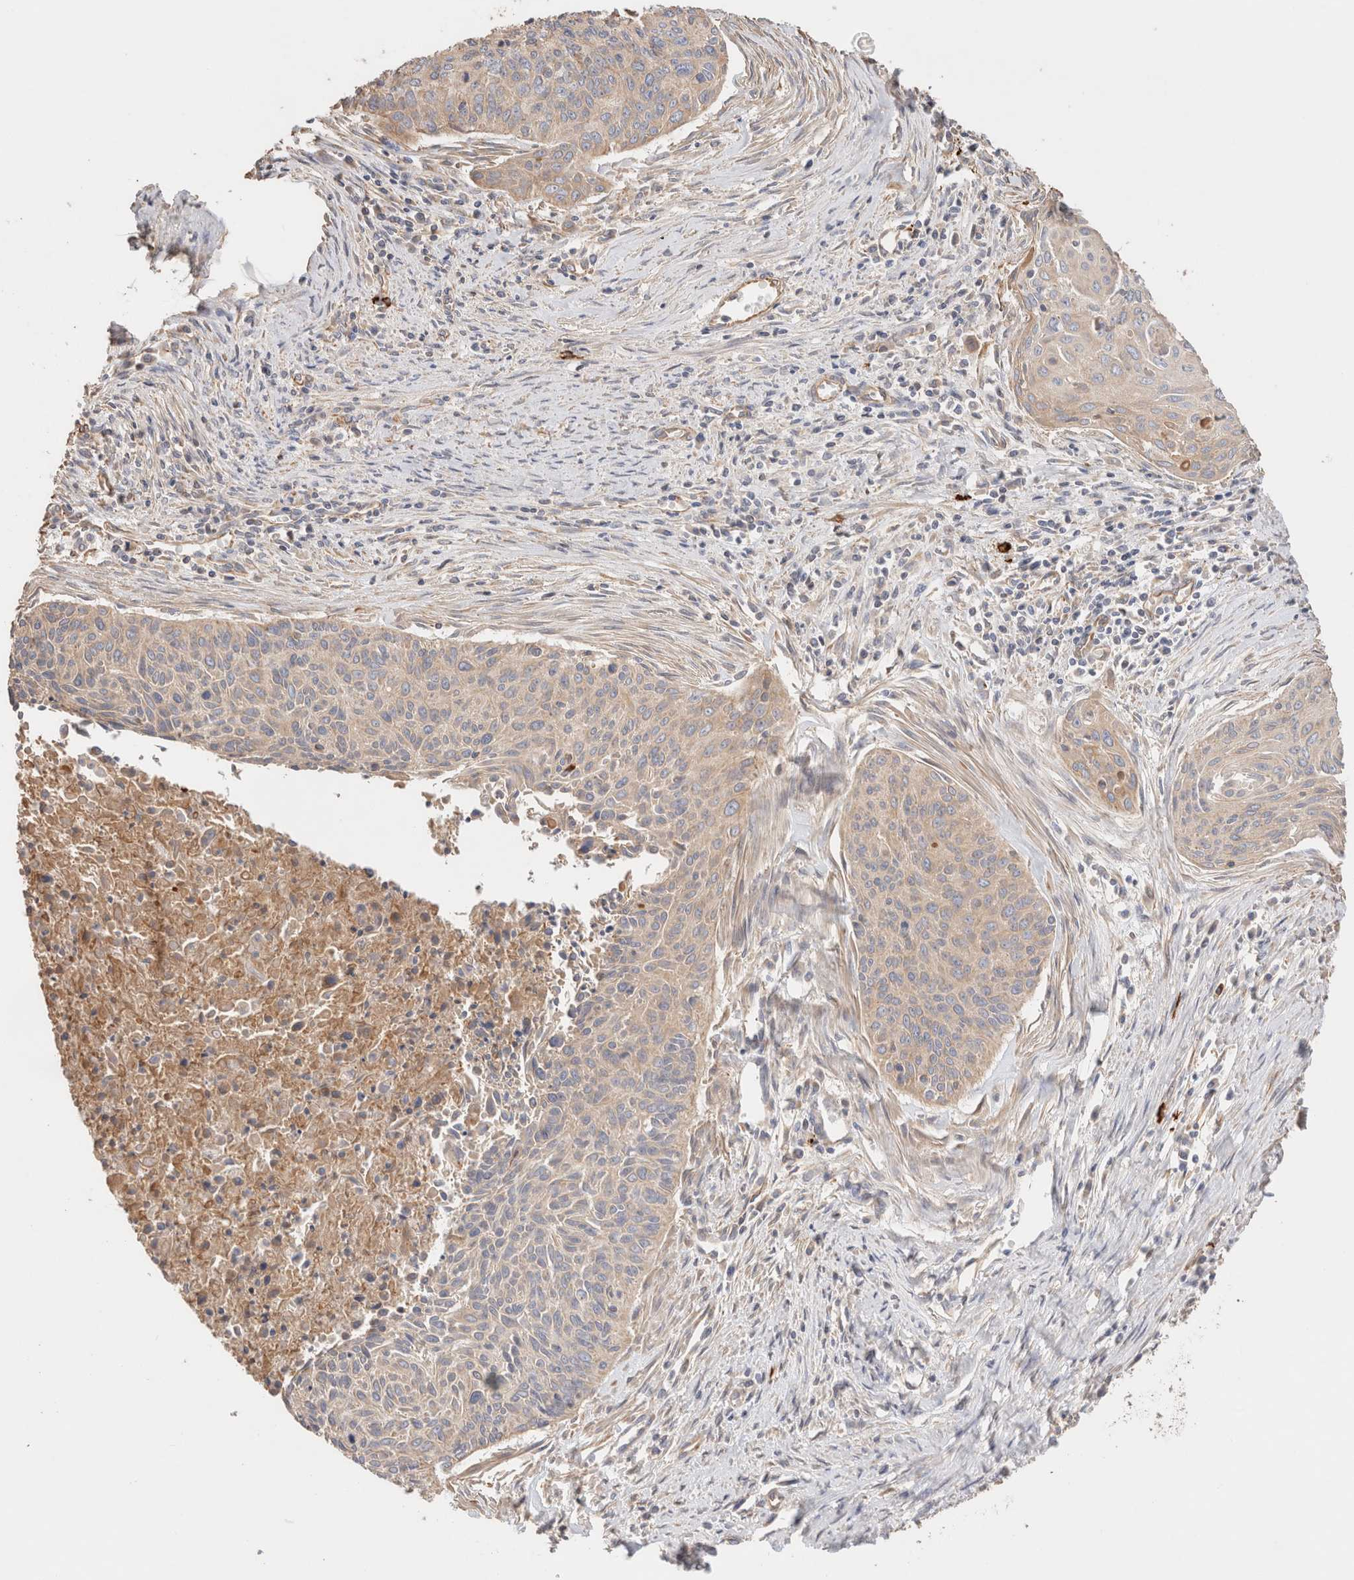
{"staining": {"intensity": "weak", "quantity": ">75%", "location": "cytoplasmic/membranous"}, "tissue": "cervical cancer", "cell_type": "Tumor cells", "image_type": "cancer", "snomed": [{"axis": "morphology", "description": "Squamous cell carcinoma, NOS"}, {"axis": "topography", "description": "Cervix"}], "caption": "Cervical cancer tissue demonstrates weak cytoplasmic/membranous positivity in approximately >75% of tumor cells, visualized by immunohistochemistry.", "gene": "PROS1", "patient": {"sex": "female", "age": 55}}